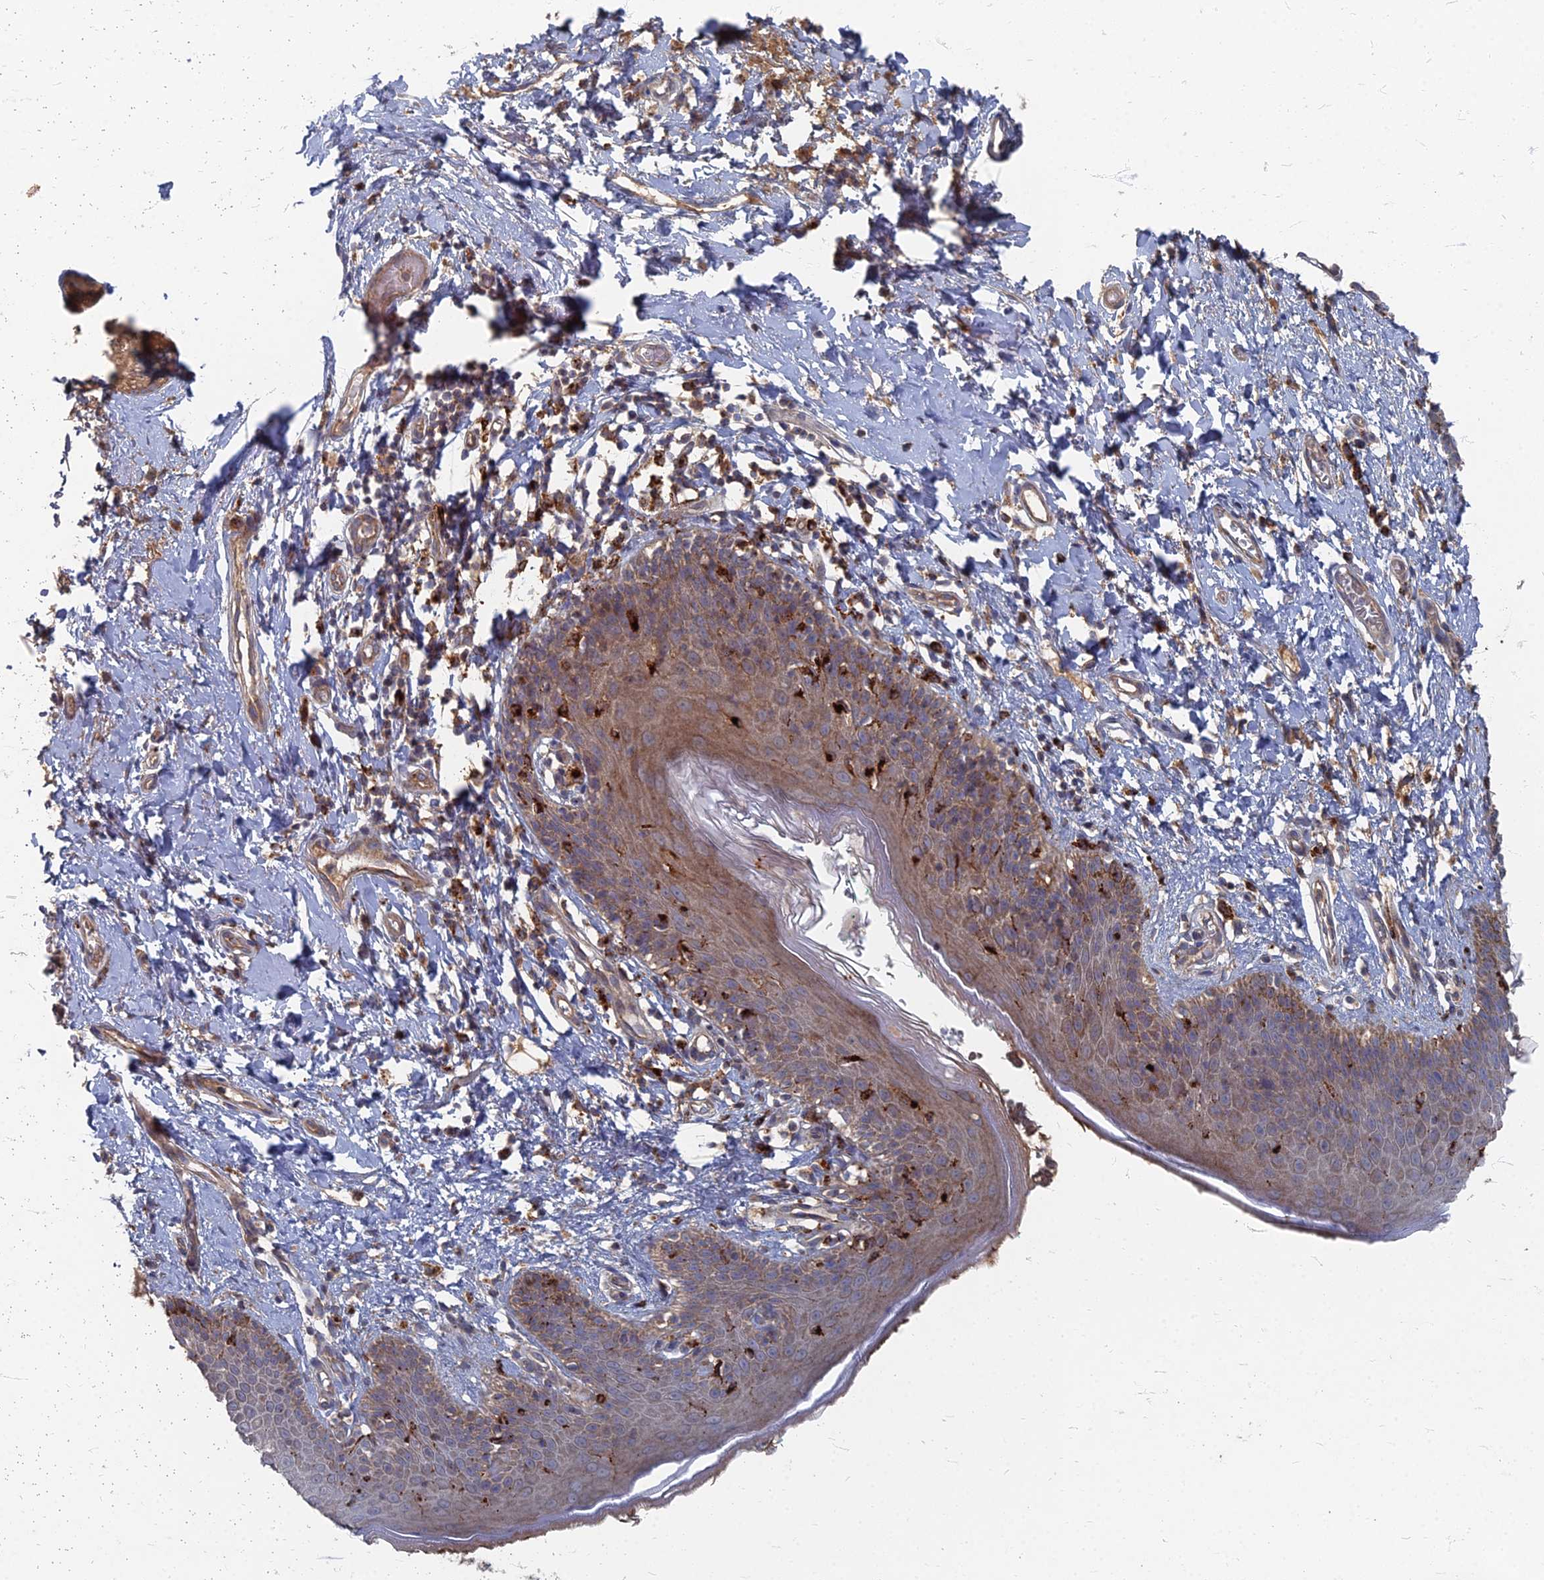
{"staining": {"intensity": "weak", "quantity": "25%-75%", "location": "cytoplasmic/membranous"}, "tissue": "skin", "cell_type": "Epidermal cells", "image_type": "normal", "snomed": [{"axis": "morphology", "description": "Normal tissue, NOS"}, {"axis": "topography", "description": "Vulva"}], "caption": "Immunohistochemical staining of unremarkable human skin exhibits weak cytoplasmic/membranous protein expression in approximately 25%-75% of epidermal cells. (Brightfield microscopy of DAB IHC at high magnification).", "gene": "PPCDC", "patient": {"sex": "female", "age": 66}}